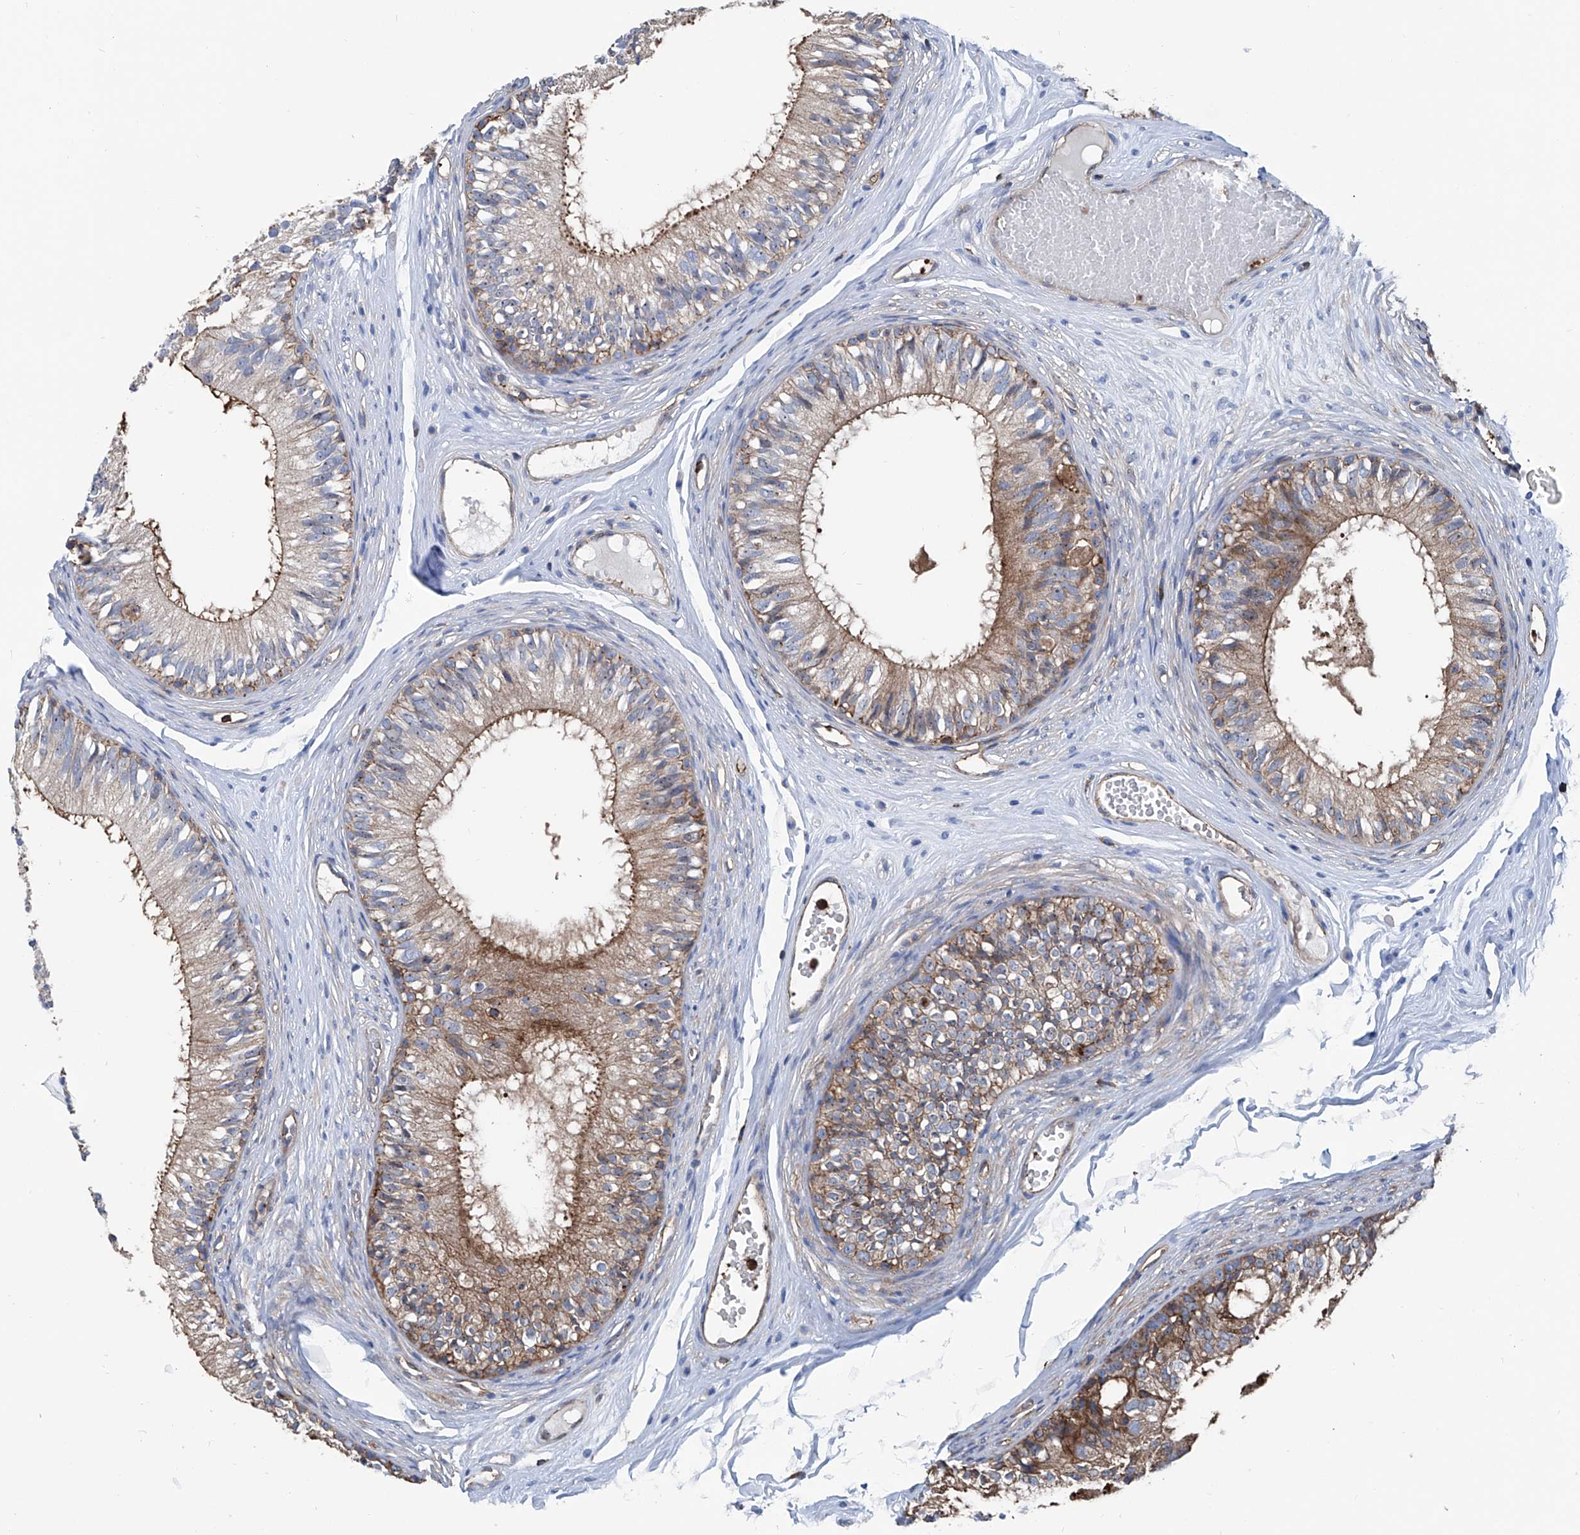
{"staining": {"intensity": "moderate", "quantity": "25%-75%", "location": "cytoplasmic/membranous"}, "tissue": "epididymis", "cell_type": "Glandular cells", "image_type": "normal", "snomed": [{"axis": "morphology", "description": "Normal tissue, NOS"}, {"axis": "morphology", "description": "Seminoma in situ"}, {"axis": "topography", "description": "Testis"}, {"axis": "topography", "description": "Epididymis"}], "caption": "Brown immunohistochemical staining in normal human epididymis demonstrates moderate cytoplasmic/membranous expression in approximately 25%-75% of glandular cells. The staining was performed using DAB to visualize the protein expression in brown, while the nuclei were stained in blue with hematoxylin (Magnification: 20x).", "gene": "ZNF484", "patient": {"sex": "male", "age": 28}}